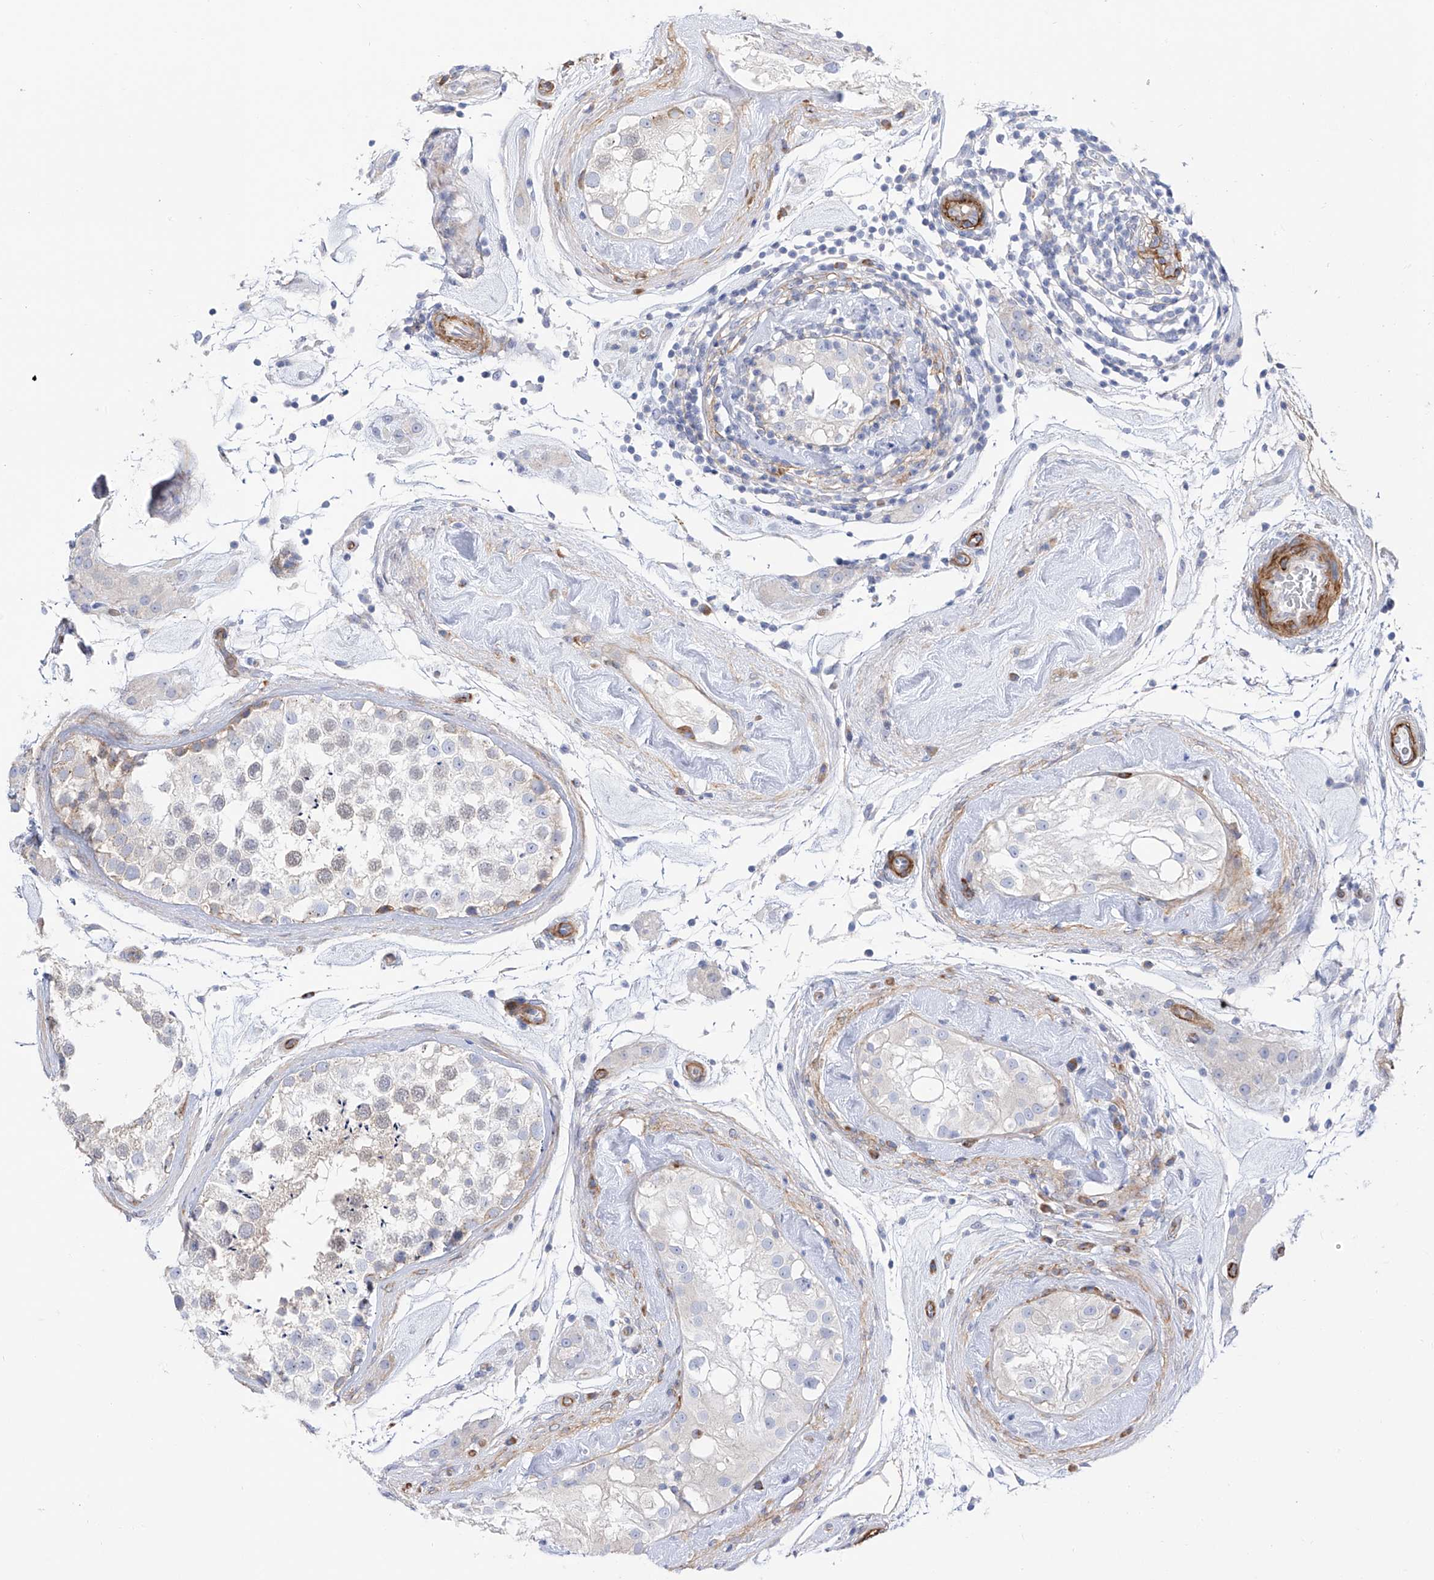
{"staining": {"intensity": "weak", "quantity": "<25%", "location": "cytoplasmic/membranous"}, "tissue": "testis", "cell_type": "Cells in seminiferous ducts", "image_type": "normal", "snomed": [{"axis": "morphology", "description": "Normal tissue, NOS"}, {"axis": "topography", "description": "Testis"}], "caption": "A high-resolution histopathology image shows immunohistochemistry staining of unremarkable testis, which shows no significant positivity in cells in seminiferous ducts.", "gene": "LCA5", "patient": {"sex": "male", "age": 46}}